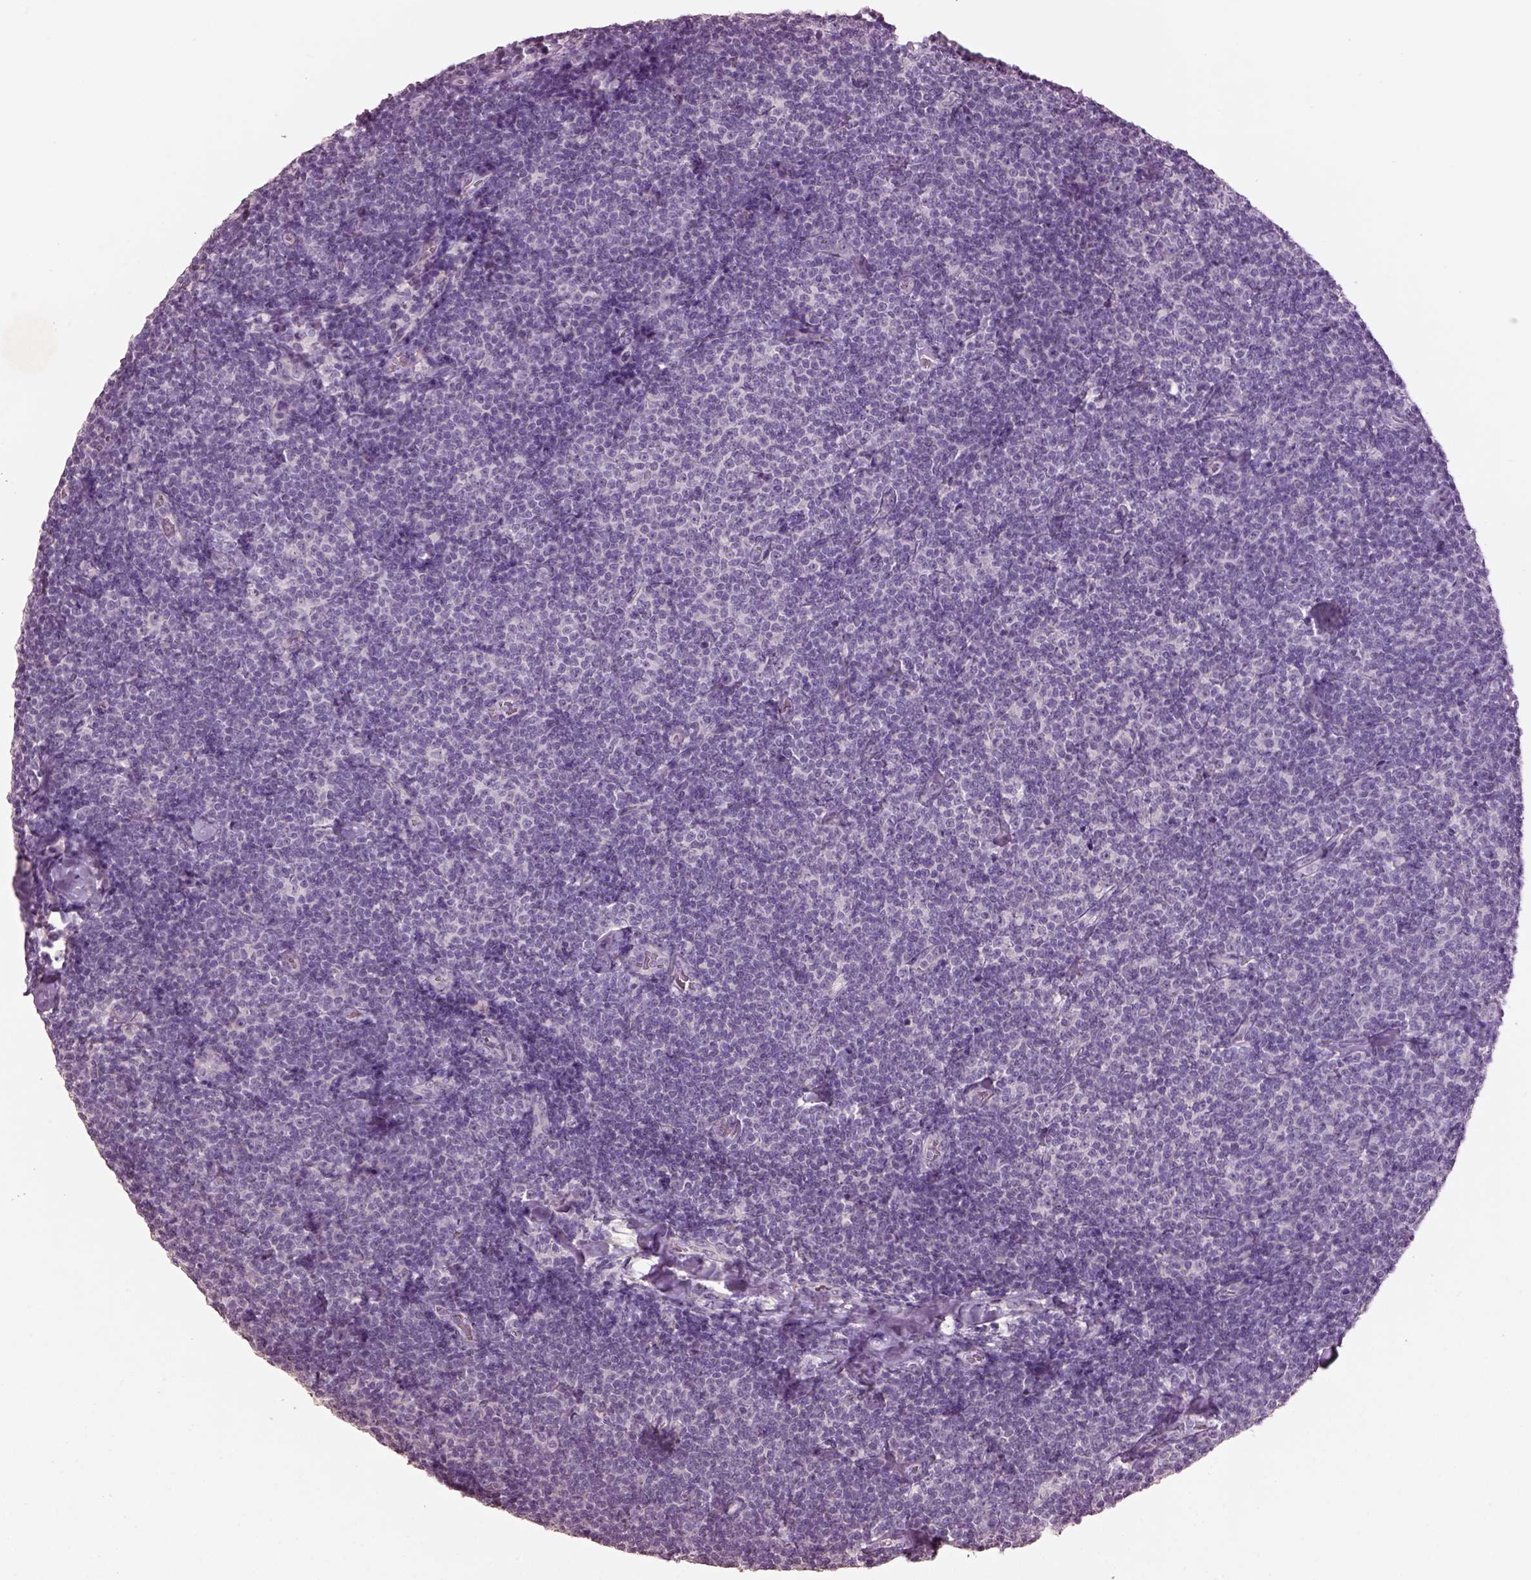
{"staining": {"intensity": "negative", "quantity": "none", "location": "none"}, "tissue": "lymphoma", "cell_type": "Tumor cells", "image_type": "cancer", "snomed": [{"axis": "morphology", "description": "Malignant lymphoma, non-Hodgkin's type, Low grade"}, {"axis": "topography", "description": "Lymph node"}], "caption": "Protein analysis of lymphoma shows no significant positivity in tumor cells. The staining was performed using DAB to visualize the protein expression in brown, while the nuclei were stained in blue with hematoxylin (Magnification: 20x).", "gene": "KCNIP3", "patient": {"sex": "male", "age": 81}}